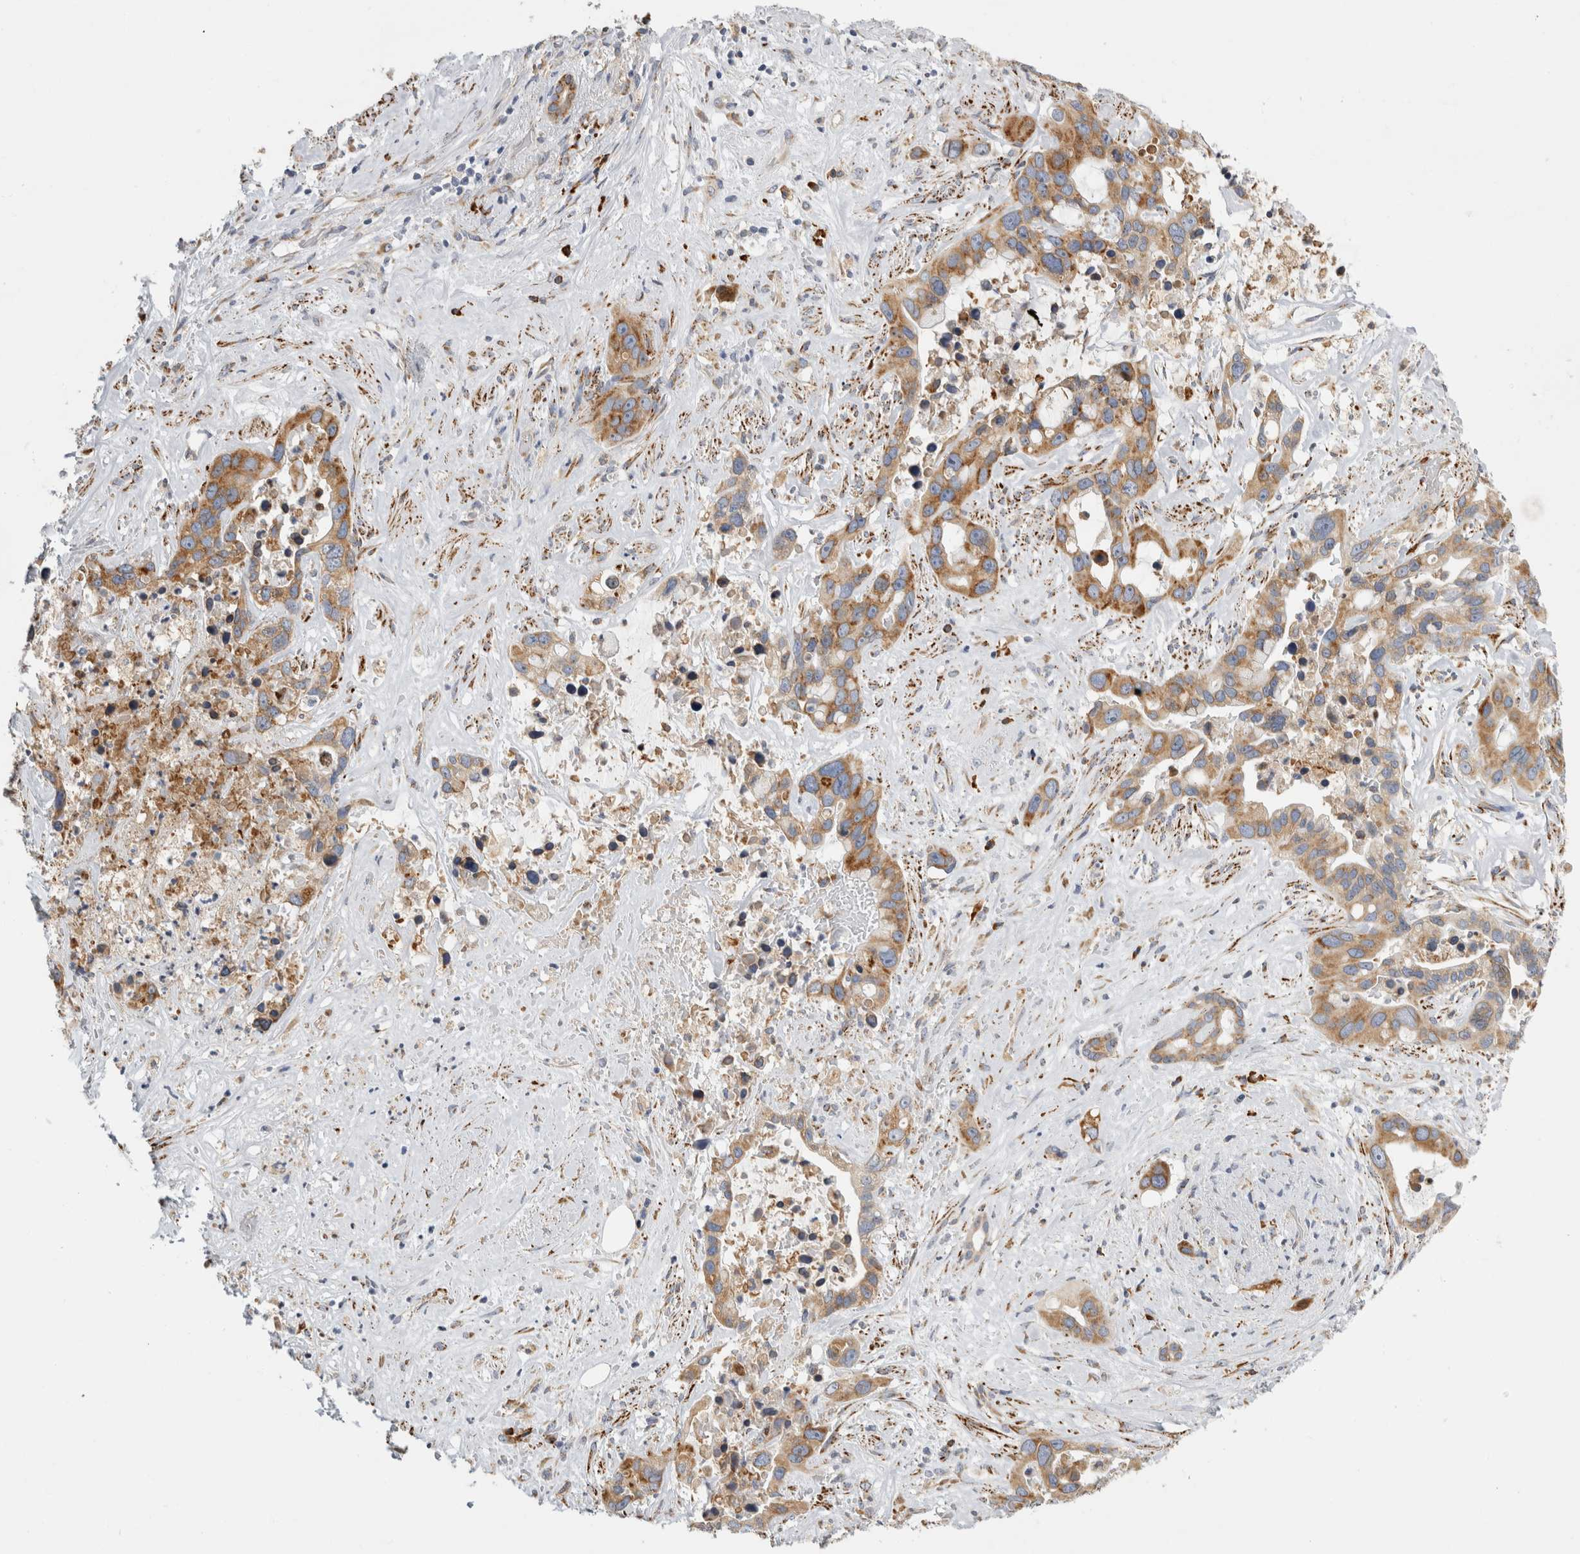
{"staining": {"intensity": "moderate", "quantity": ">75%", "location": "cytoplasmic/membranous"}, "tissue": "liver cancer", "cell_type": "Tumor cells", "image_type": "cancer", "snomed": [{"axis": "morphology", "description": "Cholangiocarcinoma"}, {"axis": "topography", "description": "Liver"}], "caption": "Liver cancer (cholangiocarcinoma) stained with immunohistochemistry (IHC) reveals moderate cytoplasmic/membranous positivity in about >75% of tumor cells. The protein of interest is shown in brown color, while the nuclei are stained blue.", "gene": "RPN2", "patient": {"sex": "female", "age": 65}}